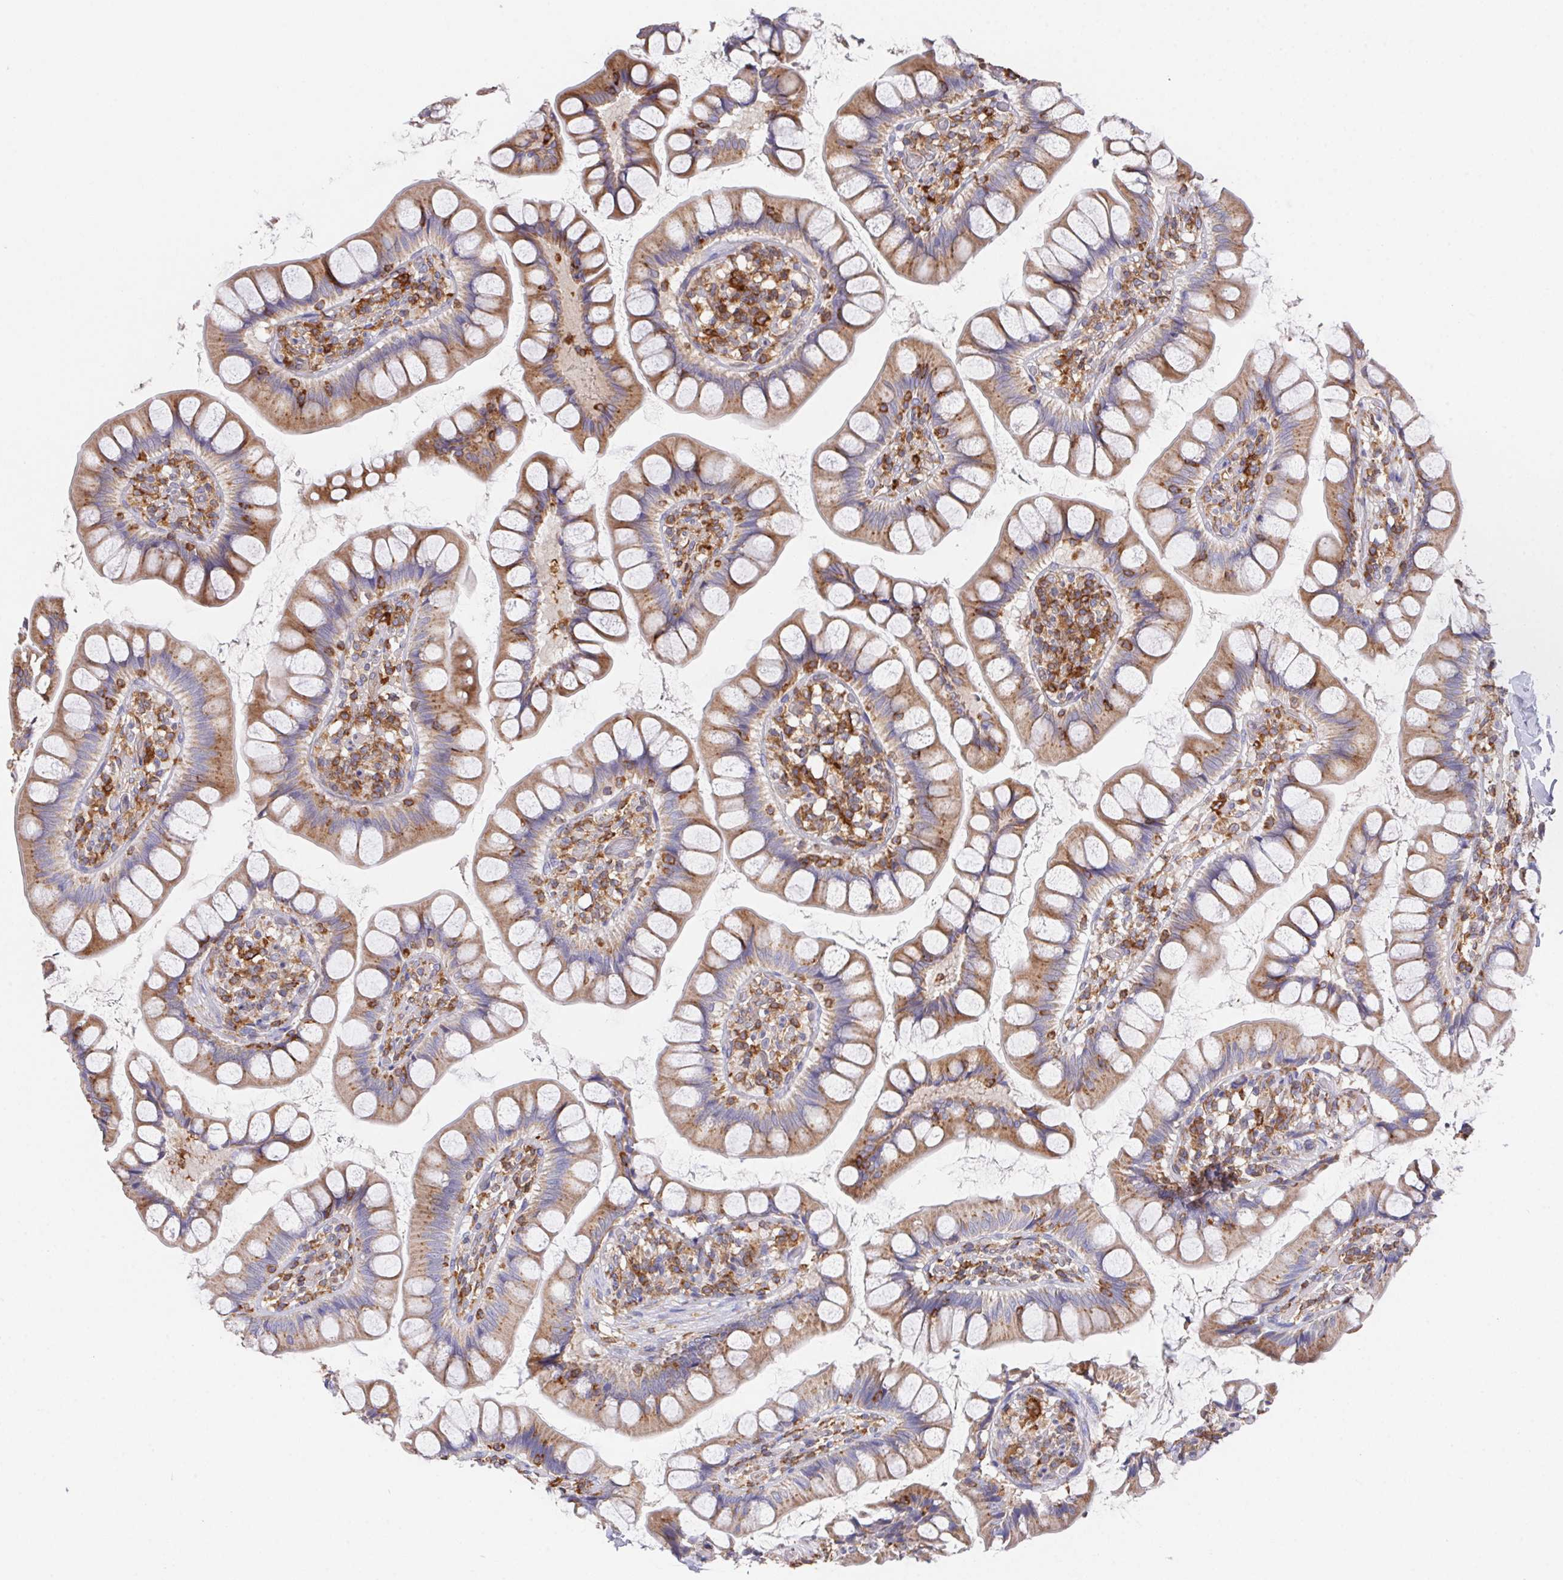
{"staining": {"intensity": "moderate", "quantity": ">75%", "location": "cytoplasmic/membranous"}, "tissue": "small intestine", "cell_type": "Glandular cells", "image_type": "normal", "snomed": [{"axis": "morphology", "description": "Normal tissue, NOS"}, {"axis": "topography", "description": "Small intestine"}], "caption": "This is a micrograph of immunohistochemistry staining of normal small intestine, which shows moderate positivity in the cytoplasmic/membranous of glandular cells.", "gene": "FAM241A", "patient": {"sex": "male", "age": 70}}